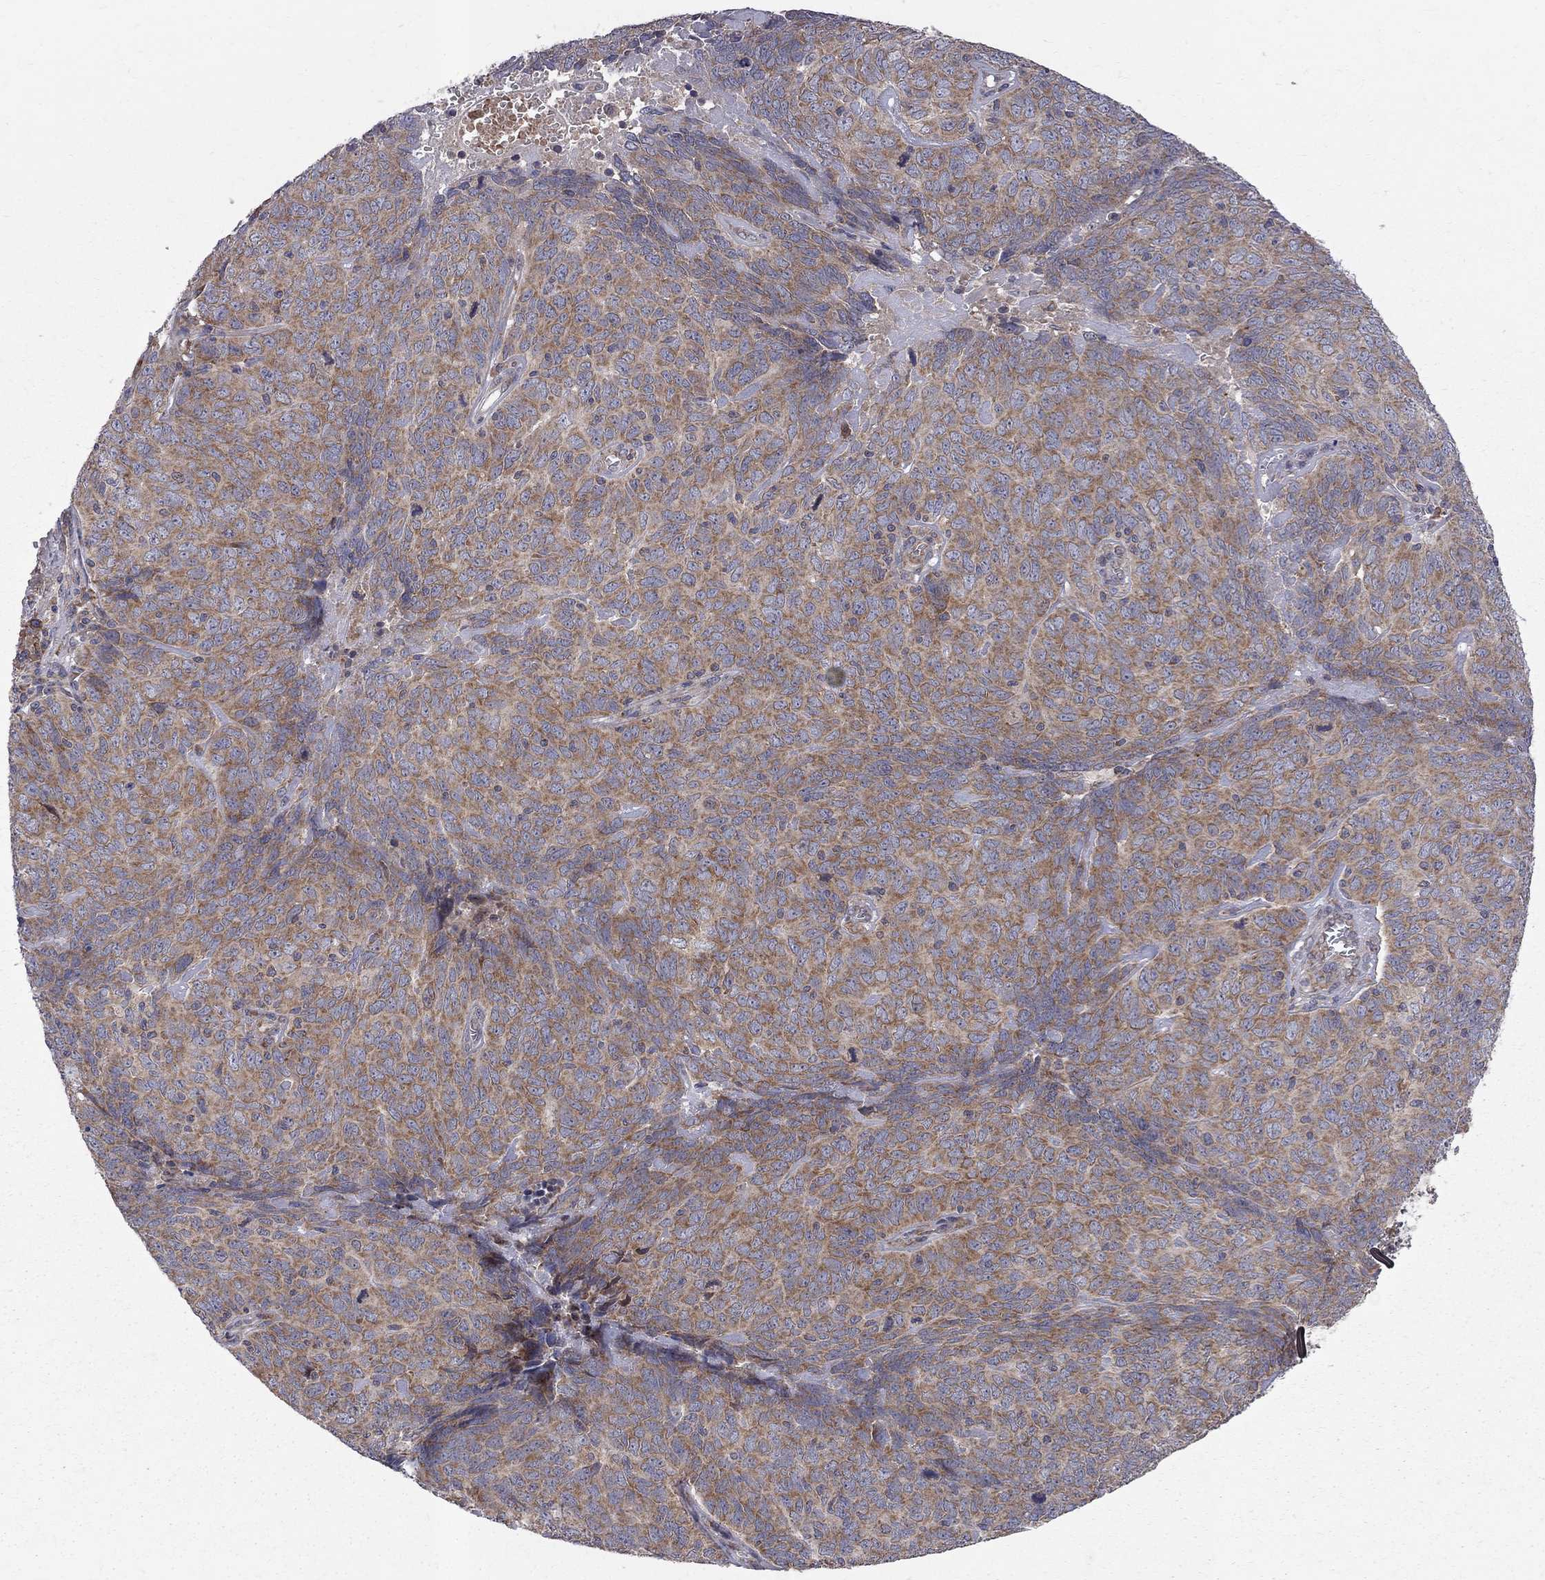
{"staining": {"intensity": "strong", "quantity": ">75%", "location": "cytoplasmic/membranous"}, "tissue": "skin cancer", "cell_type": "Tumor cells", "image_type": "cancer", "snomed": [{"axis": "morphology", "description": "Squamous cell carcinoma, NOS"}, {"axis": "topography", "description": "Skin"}, {"axis": "topography", "description": "Anal"}], "caption": "Tumor cells reveal high levels of strong cytoplasmic/membranous expression in approximately >75% of cells in human skin cancer (squamous cell carcinoma).", "gene": "CNOT11", "patient": {"sex": "female", "age": 51}}